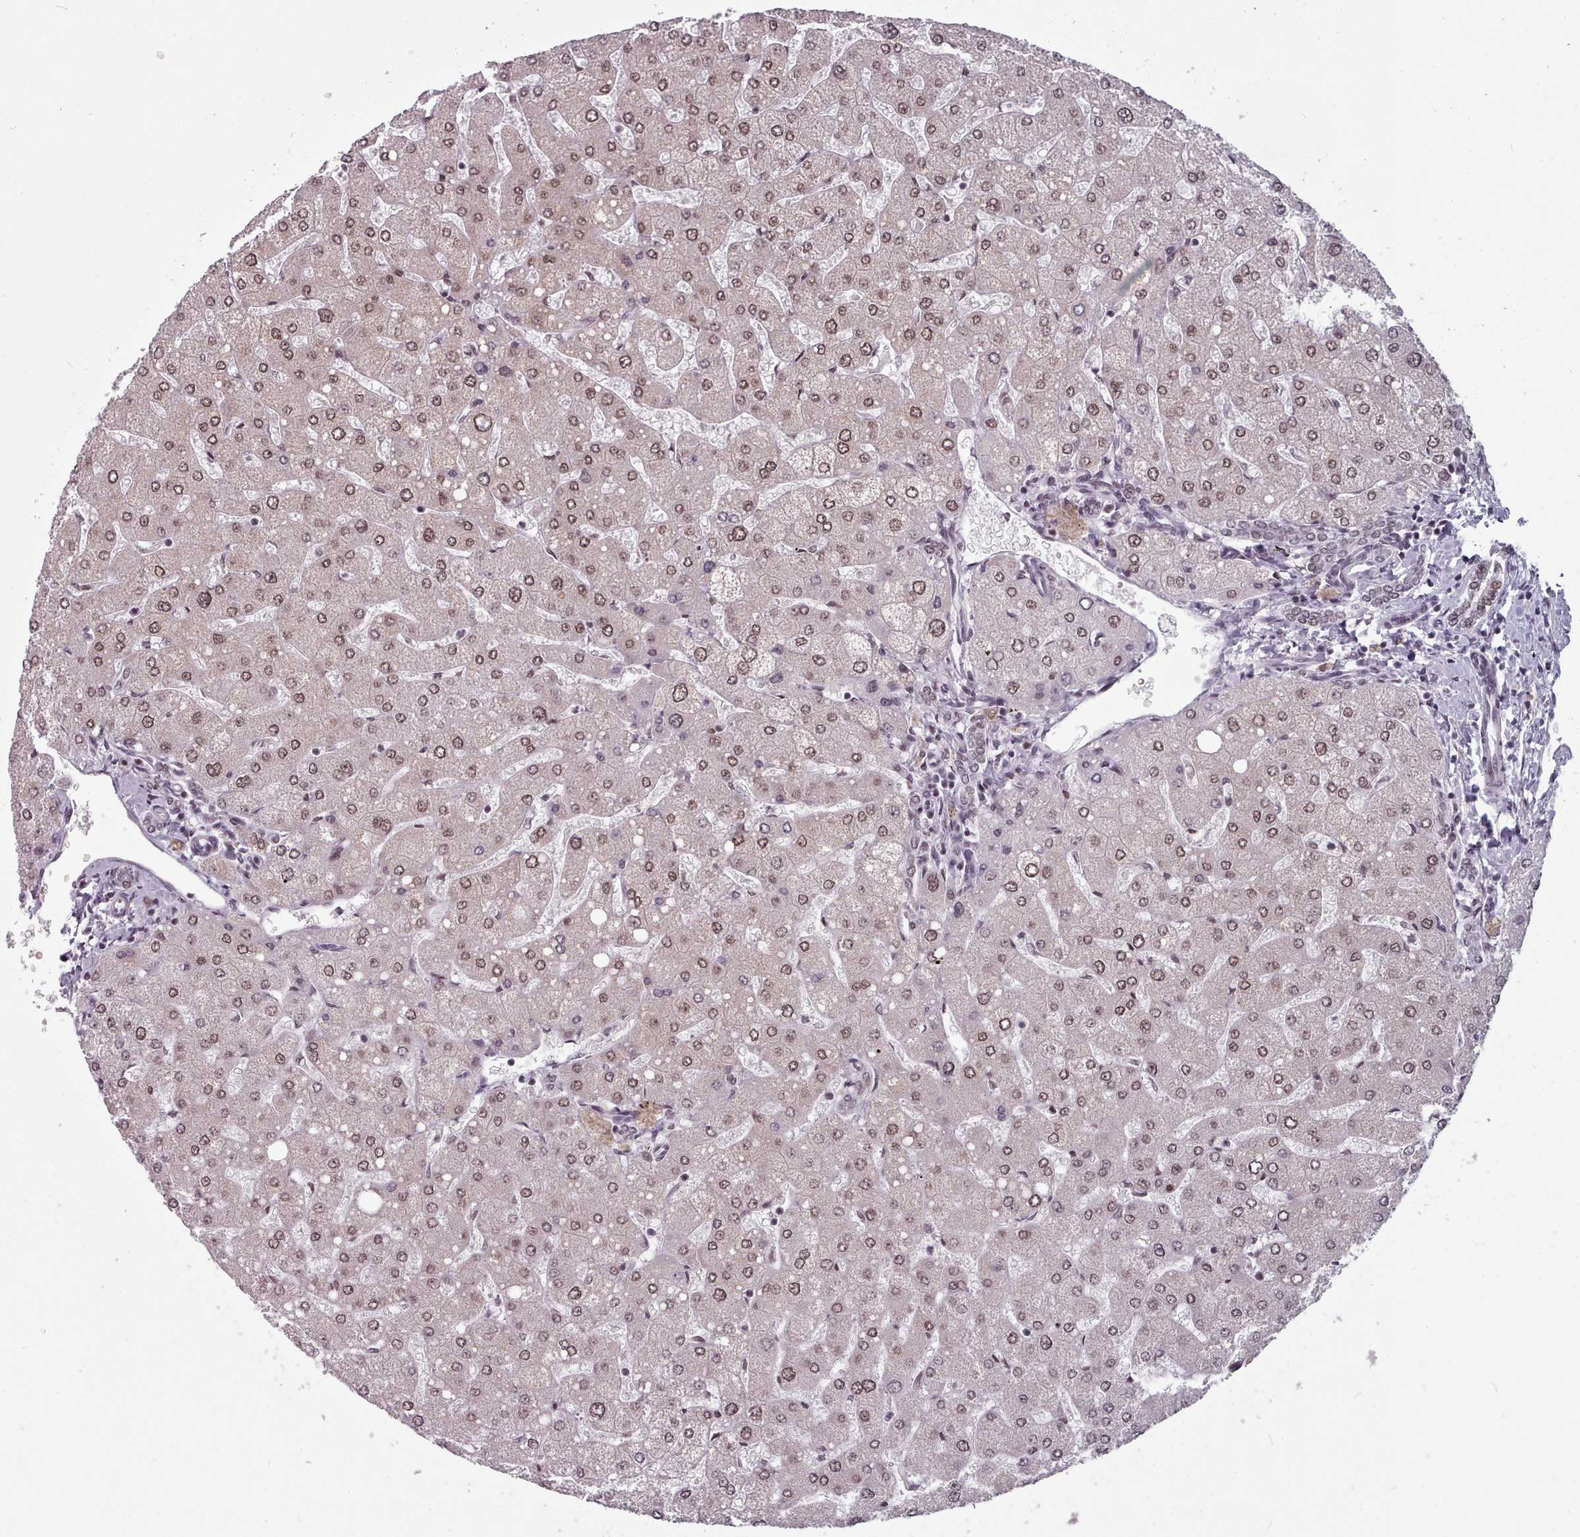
{"staining": {"intensity": "weak", "quantity": "25%-75%", "location": "nuclear"}, "tissue": "liver", "cell_type": "Cholangiocytes", "image_type": "normal", "snomed": [{"axis": "morphology", "description": "Normal tissue, NOS"}, {"axis": "topography", "description": "Liver"}], "caption": "Immunohistochemistry staining of benign liver, which exhibits low levels of weak nuclear positivity in about 25%-75% of cholangiocytes indicating weak nuclear protein expression. The staining was performed using DAB (brown) for protein detection and nuclei were counterstained in hematoxylin (blue).", "gene": "SRSF9", "patient": {"sex": "male", "age": 55}}